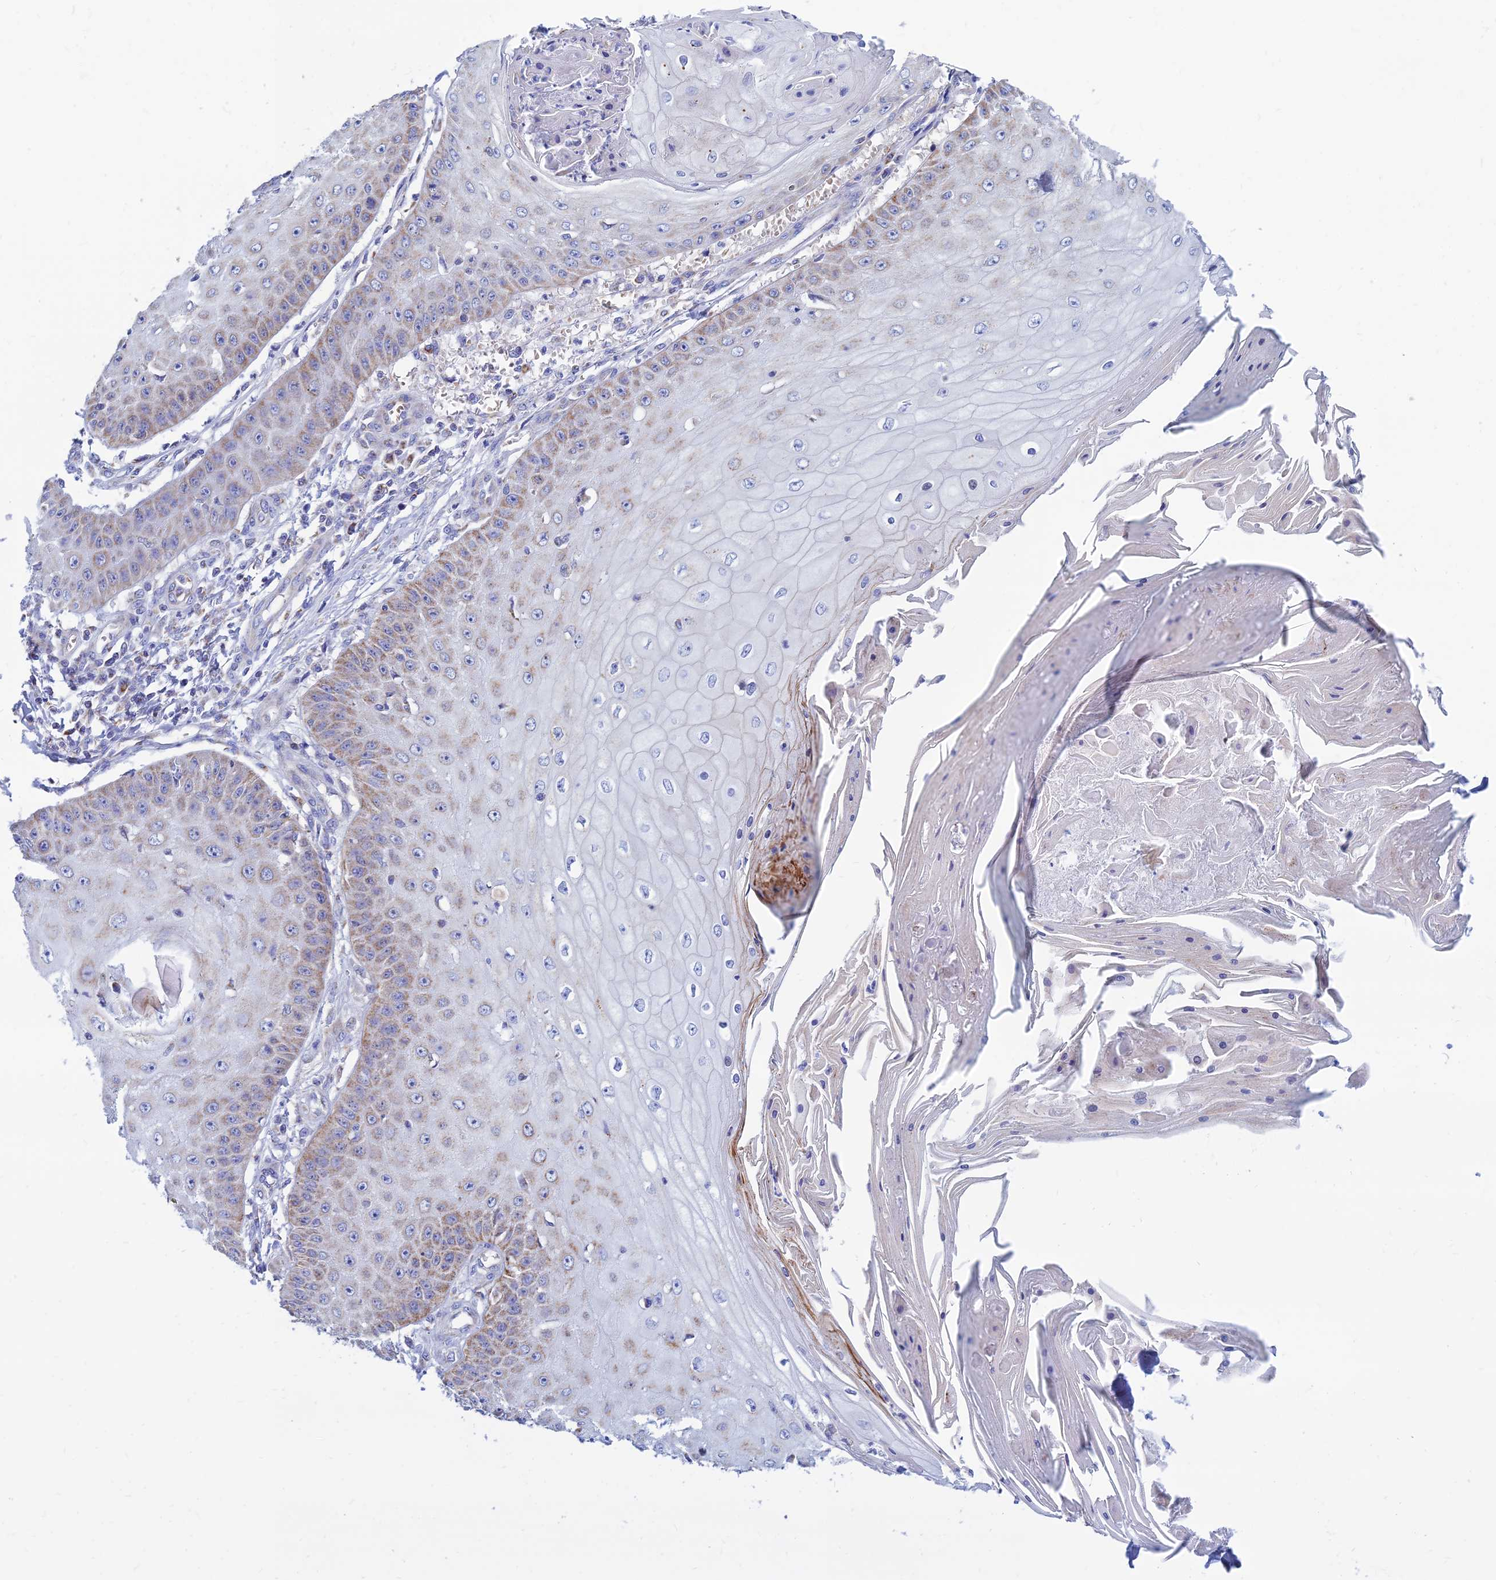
{"staining": {"intensity": "weak", "quantity": "25%-75%", "location": "cytoplasmic/membranous"}, "tissue": "skin cancer", "cell_type": "Tumor cells", "image_type": "cancer", "snomed": [{"axis": "morphology", "description": "Squamous cell carcinoma, NOS"}, {"axis": "topography", "description": "Skin"}], "caption": "The histopathology image reveals a brown stain indicating the presence of a protein in the cytoplasmic/membranous of tumor cells in squamous cell carcinoma (skin).", "gene": "MGST1", "patient": {"sex": "male", "age": 70}}